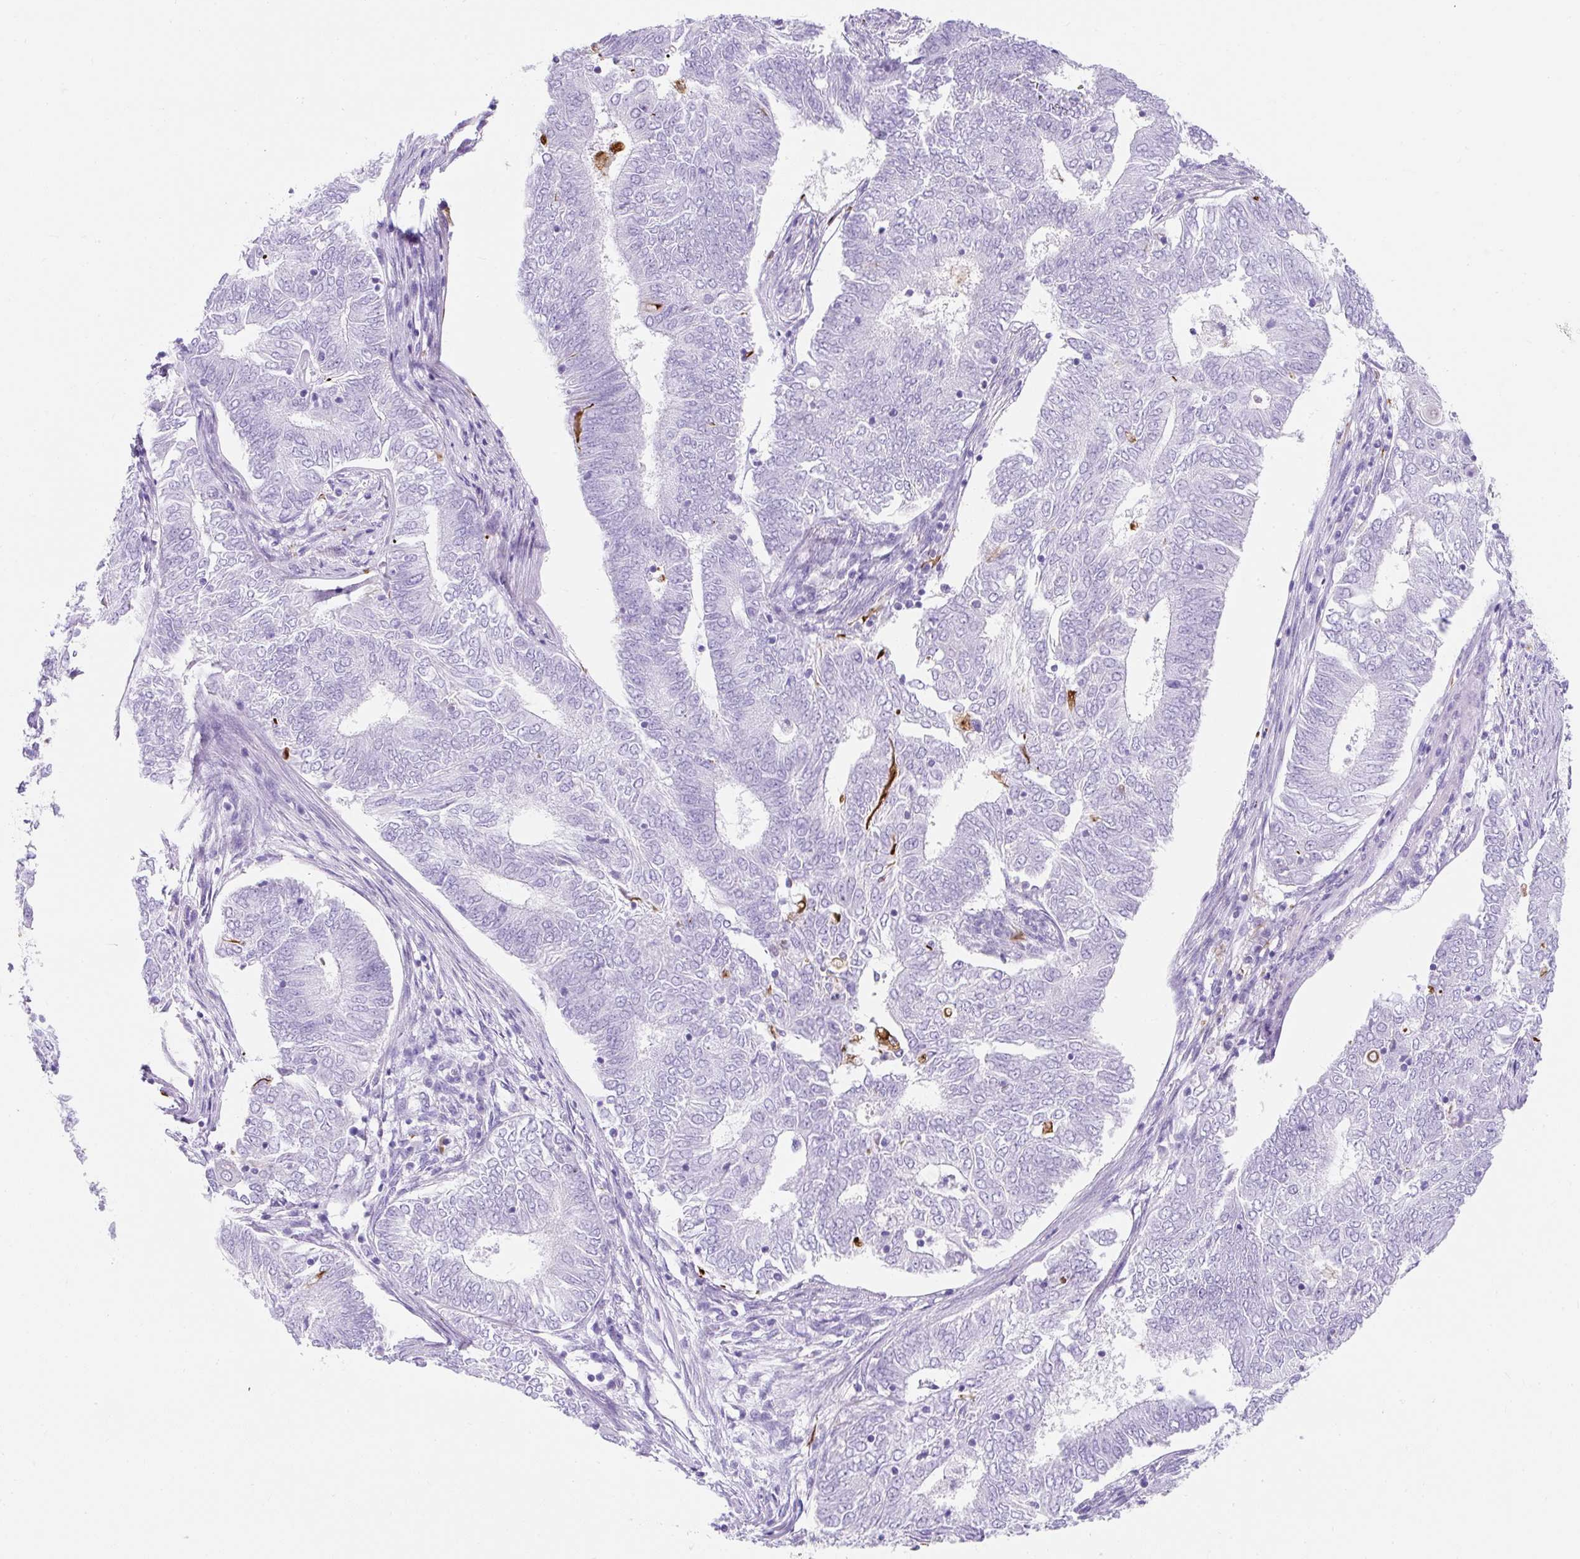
{"staining": {"intensity": "negative", "quantity": "none", "location": "none"}, "tissue": "endometrial cancer", "cell_type": "Tumor cells", "image_type": "cancer", "snomed": [{"axis": "morphology", "description": "Adenocarcinoma, NOS"}, {"axis": "topography", "description": "Endometrium"}], "caption": "IHC image of adenocarcinoma (endometrial) stained for a protein (brown), which exhibits no expression in tumor cells.", "gene": "APOC4-APOC2", "patient": {"sex": "female", "age": 62}}